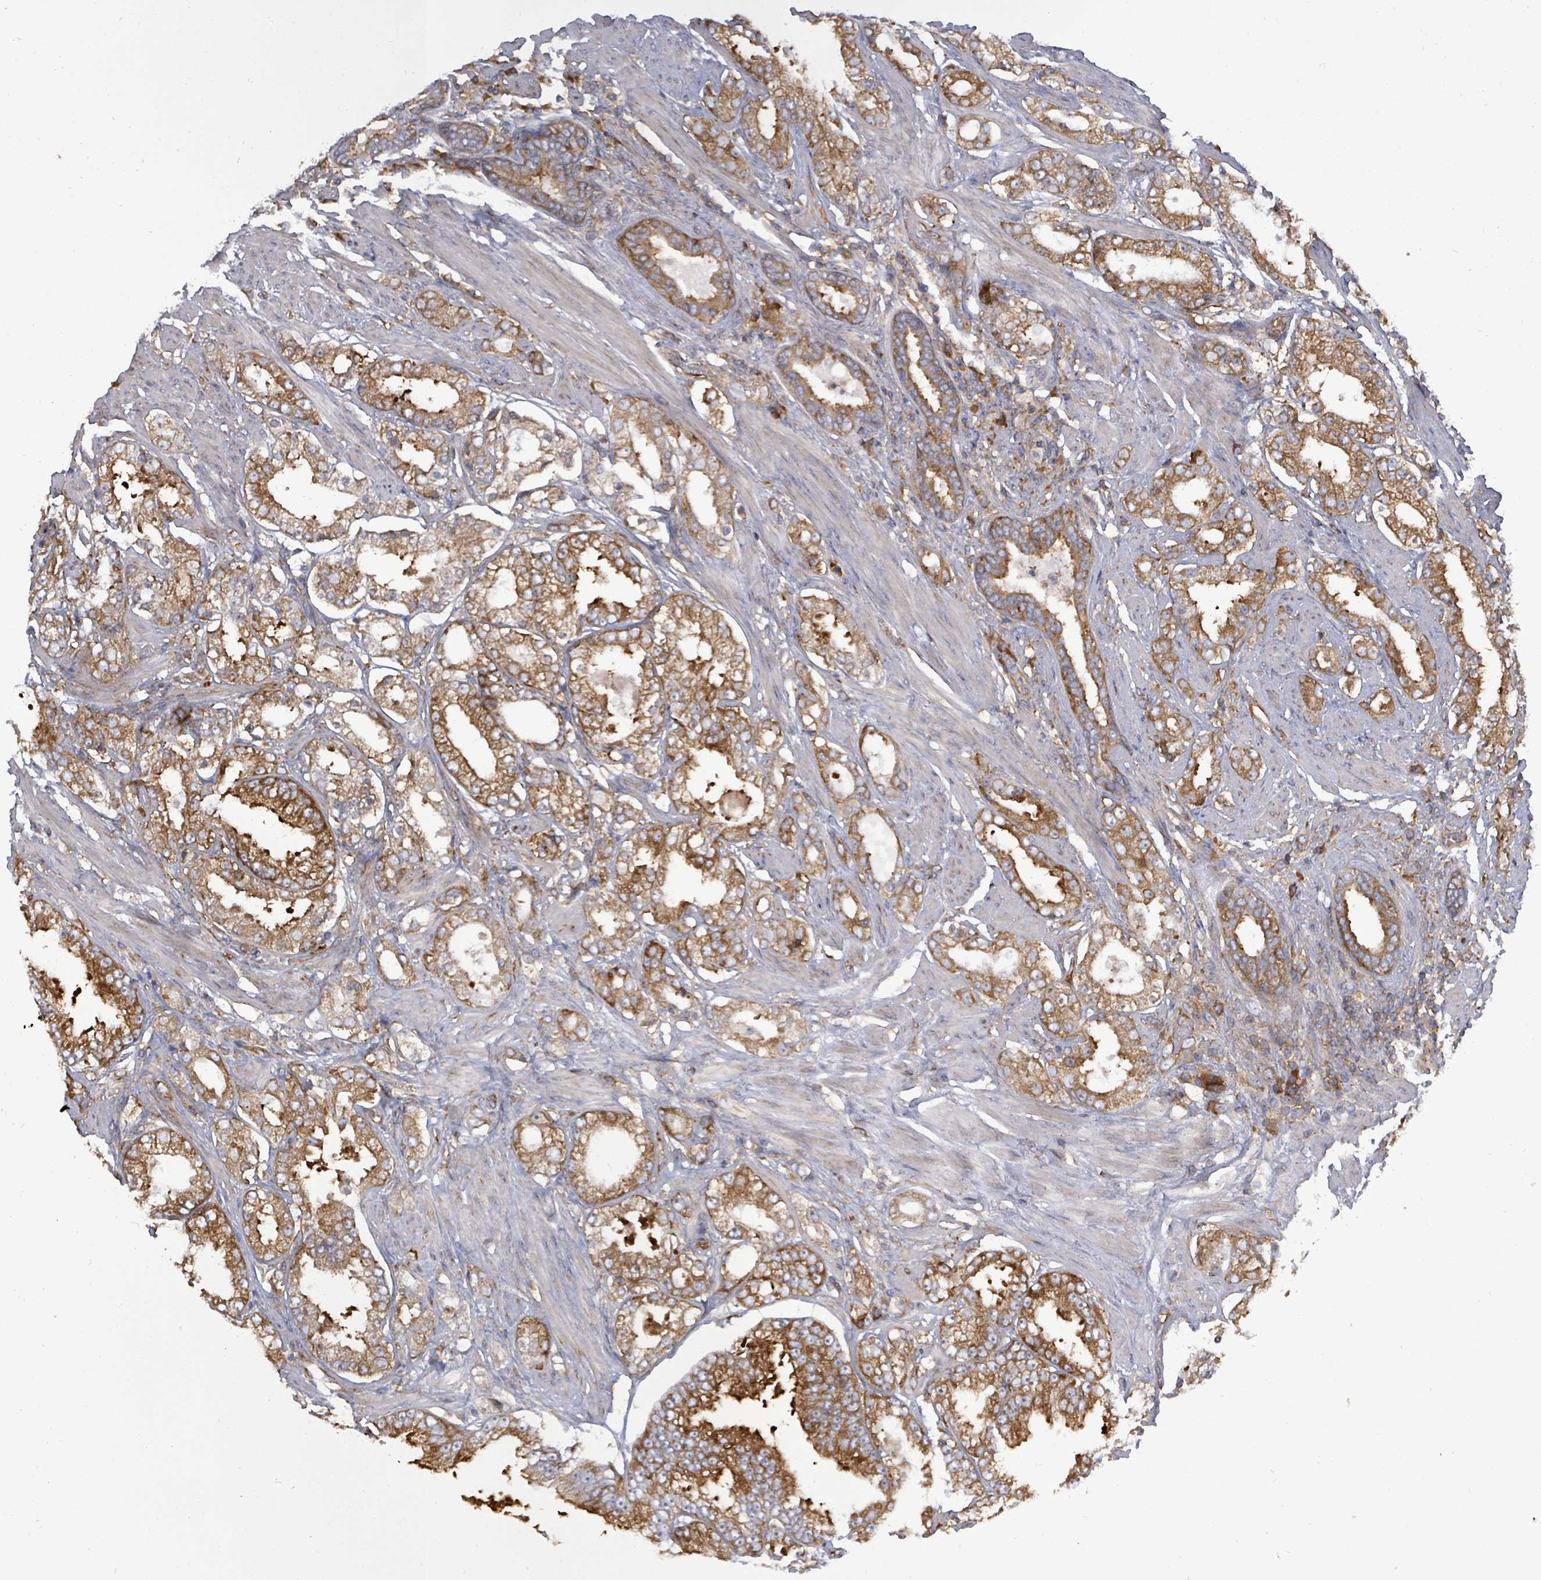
{"staining": {"intensity": "moderate", "quantity": ">75%", "location": "cytoplasmic/membranous"}, "tissue": "prostate cancer", "cell_type": "Tumor cells", "image_type": "cancer", "snomed": [{"axis": "morphology", "description": "Adenocarcinoma, High grade"}, {"axis": "topography", "description": "Prostate"}], "caption": "Tumor cells display medium levels of moderate cytoplasmic/membranous expression in about >75% of cells in human prostate cancer. (Brightfield microscopy of DAB IHC at high magnification).", "gene": "EIF3C", "patient": {"sex": "male", "age": 68}}